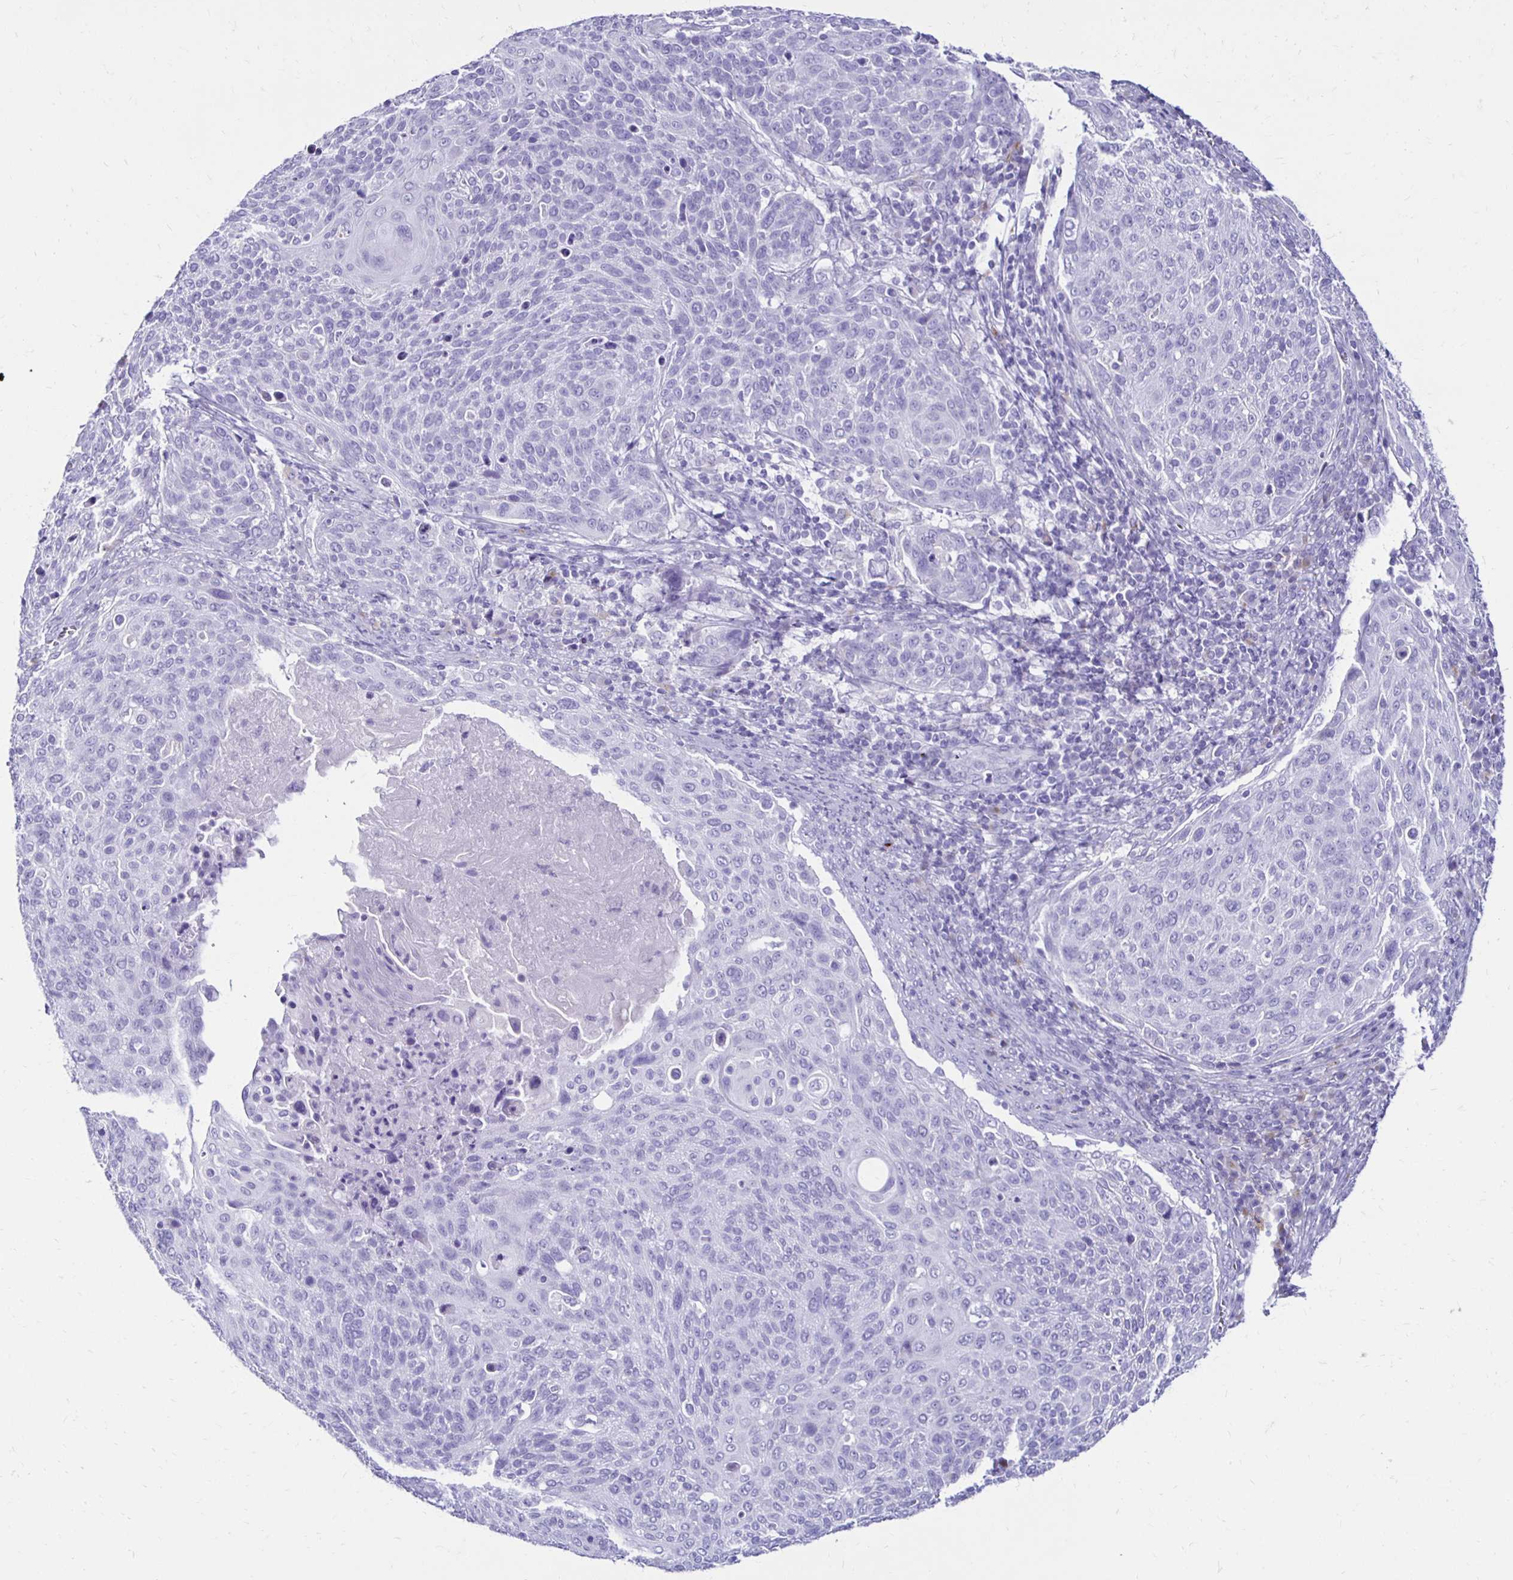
{"staining": {"intensity": "negative", "quantity": "none", "location": "none"}, "tissue": "cervical cancer", "cell_type": "Tumor cells", "image_type": "cancer", "snomed": [{"axis": "morphology", "description": "Squamous cell carcinoma, NOS"}, {"axis": "topography", "description": "Cervix"}], "caption": "Tumor cells show no significant protein positivity in cervical cancer. Nuclei are stained in blue.", "gene": "CST5", "patient": {"sex": "female", "age": 31}}